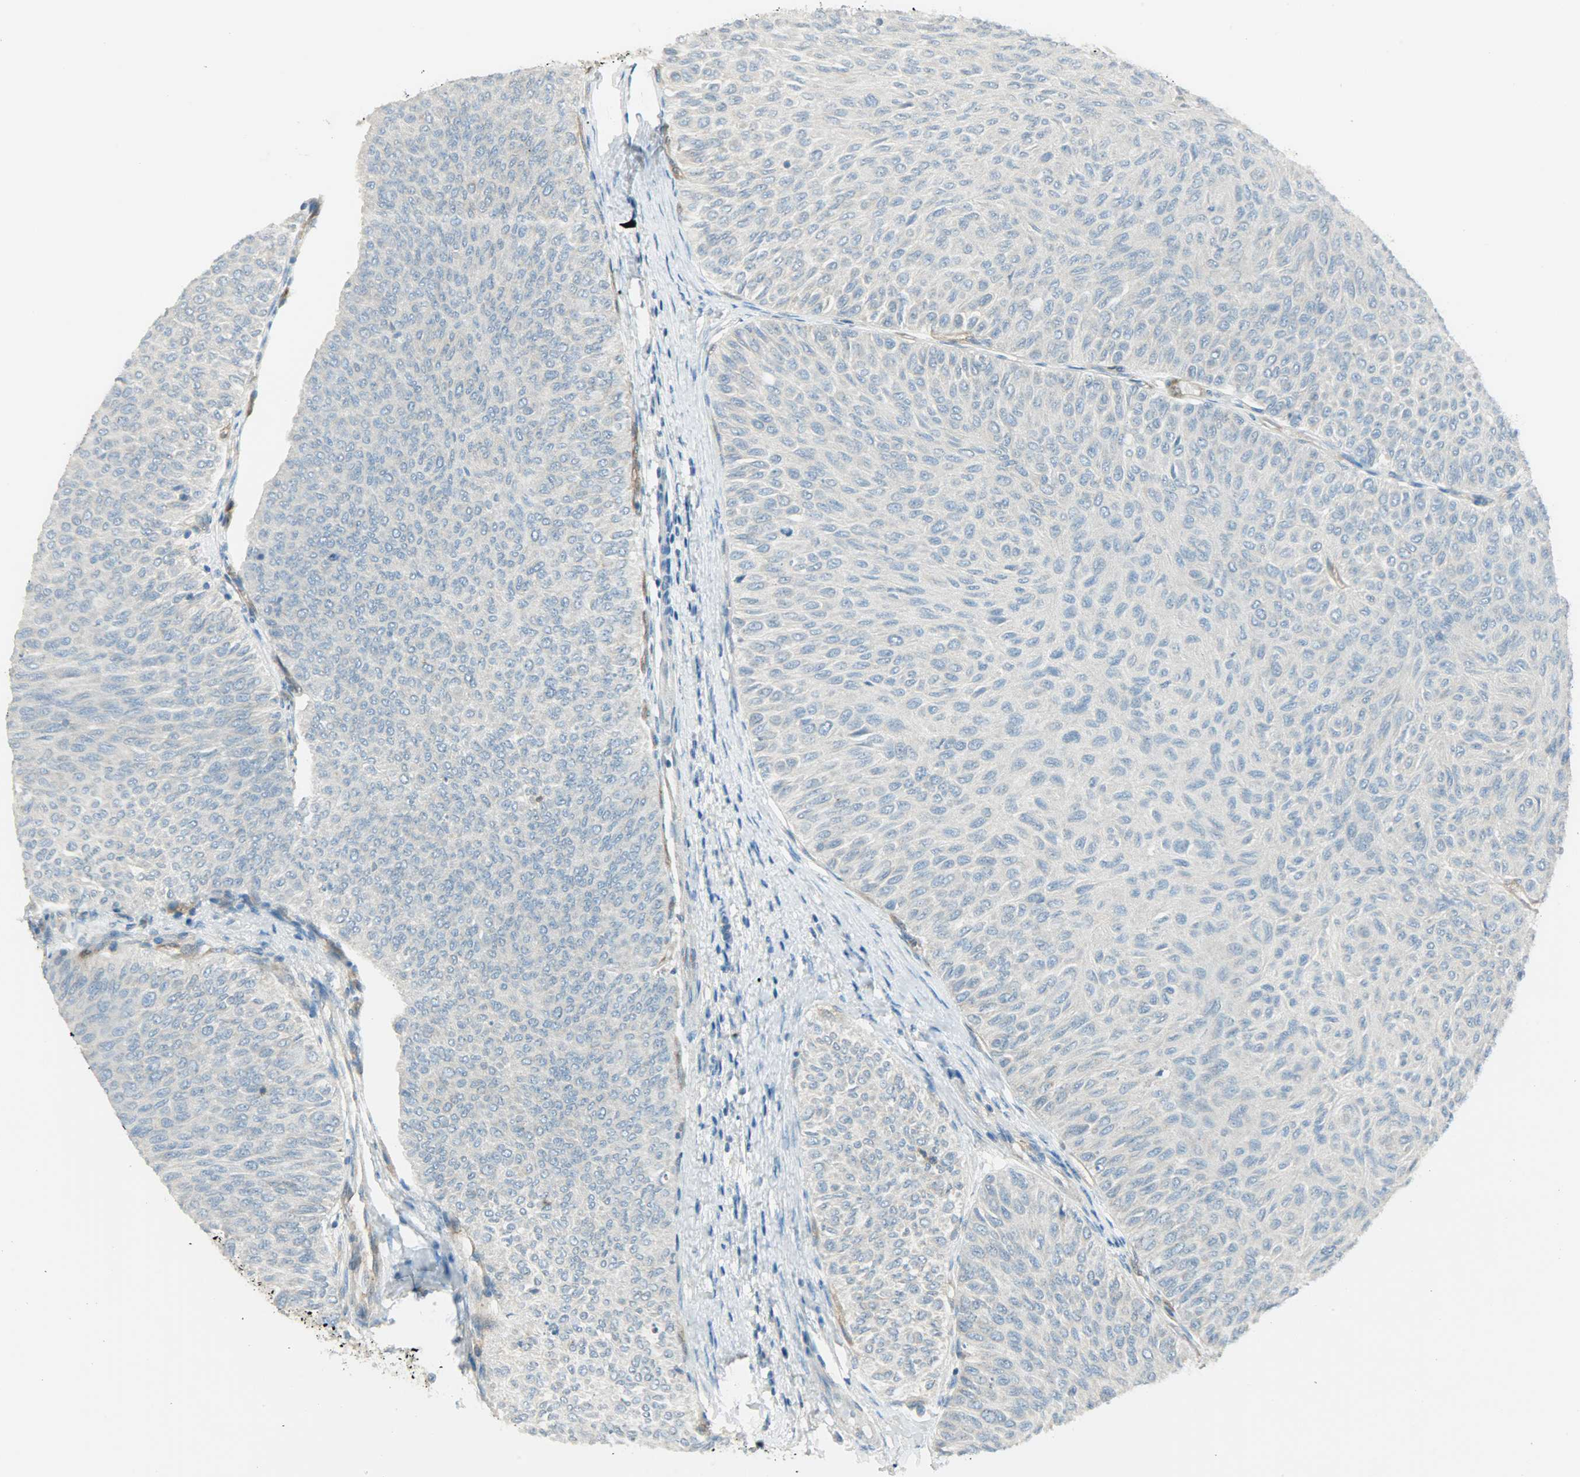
{"staining": {"intensity": "weak", "quantity": ">75%", "location": "cytoplasmic/membranous"}, "tissue": "urothelial cancer", "cell_type": "Tumor cells", "image_type": "cancer", "snomed": [{"axis": "morphology", "description": "Urothelial carcinoma, Low grade"}, {"axis": "topography", "description": "Urinary bladder"}], "caption": "Urothelial cancer stained for a protein (brown) exhibits weak cytoplasmic/membranous positive staining in approximately >75% of tumor cells.", "gene": "TSC22D2", "patient": {"sex": "male", "age": 78}}